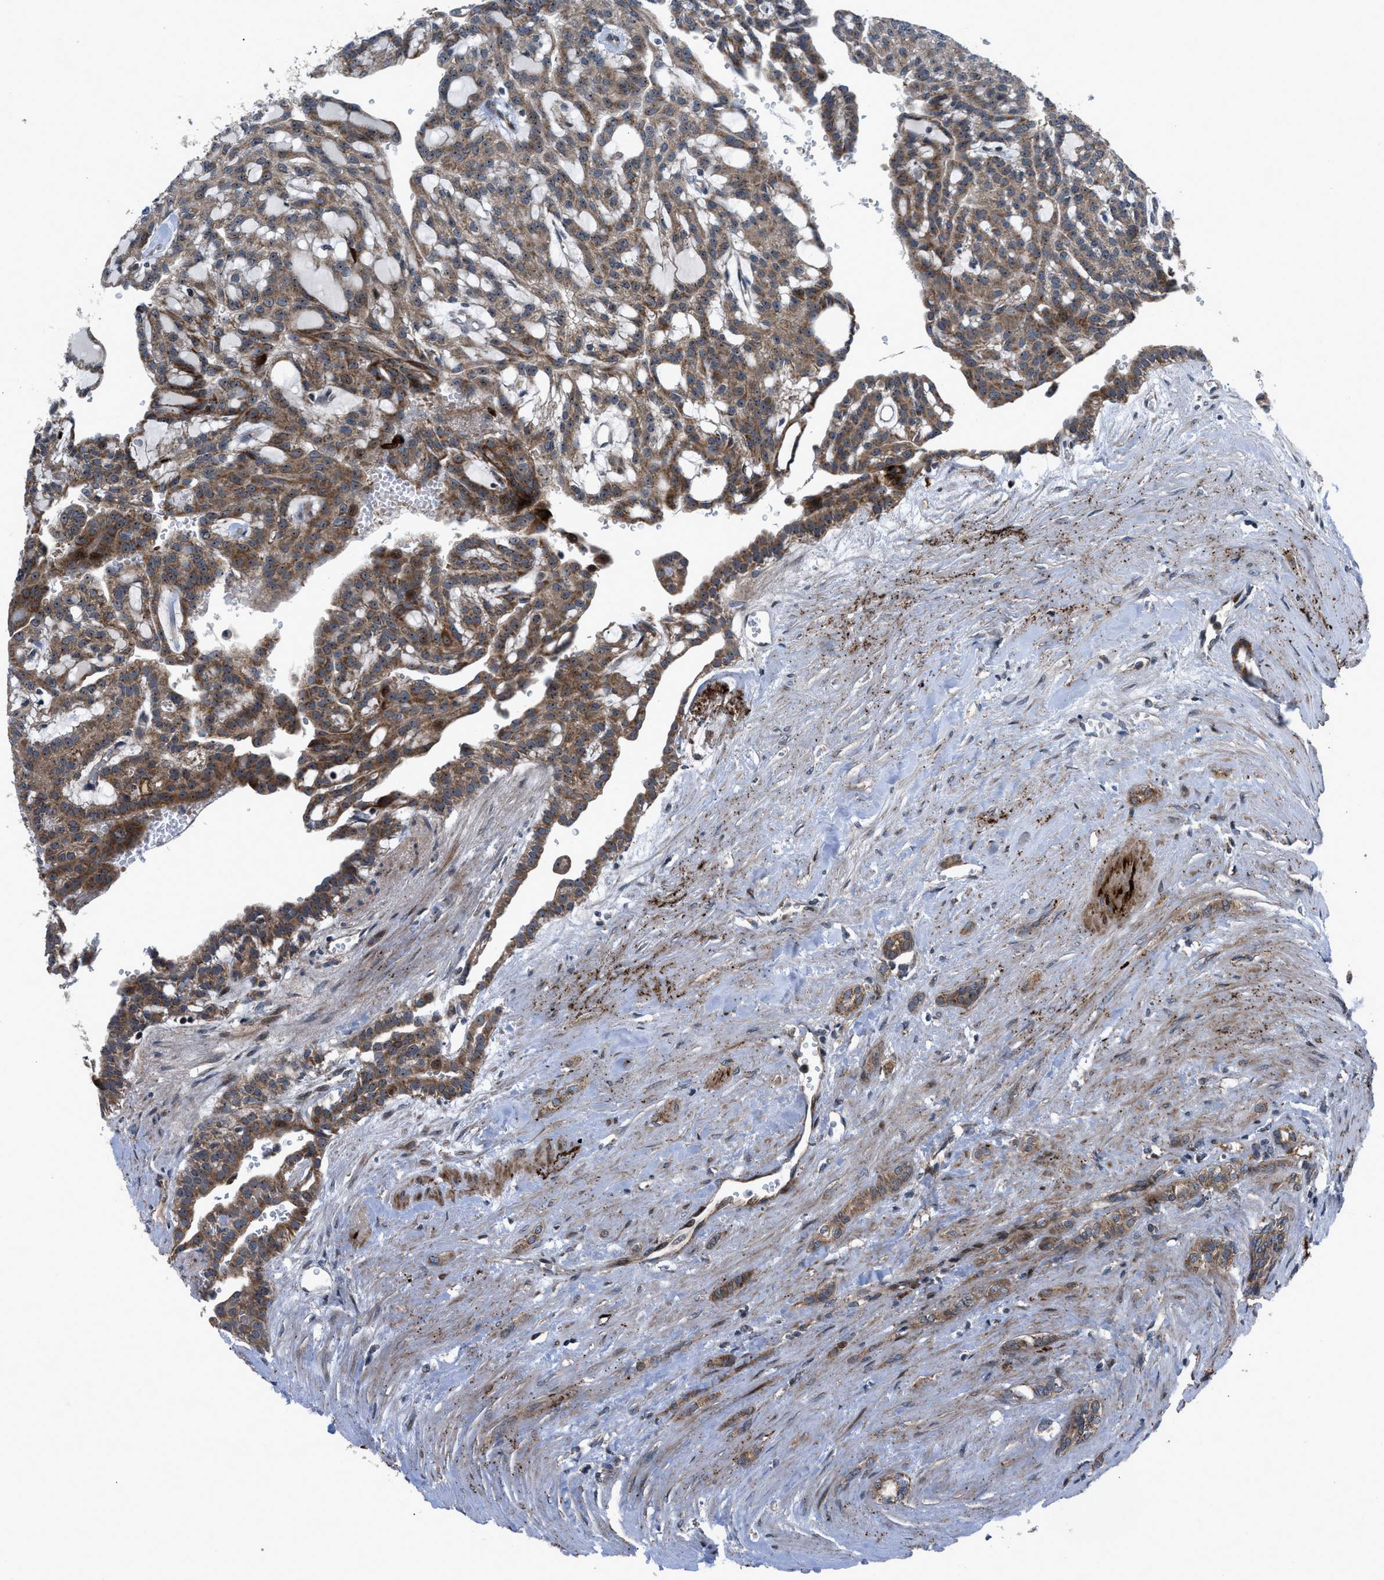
{"staining": {"intensity": "moderate", "quantity": ">75%", "location": "cytoplasmic/membranous"}, "tissue": "renal cancer", "cell_type": "Tumor cells", "image_type": "cancer", "snomed": [{"axis": "morphology", "description": "Adenocarcinoma, NOS"}, {"axis": "topography", "description": "Kidney"}], "caption": "Tumor cells exhibit moderate cytoplasmic/membranous expression in approximately >75% of cells in renal cancer (adenocarcinoma).", "gene": "AP3M2", "patient": {"sex": "male", "age": 63}}